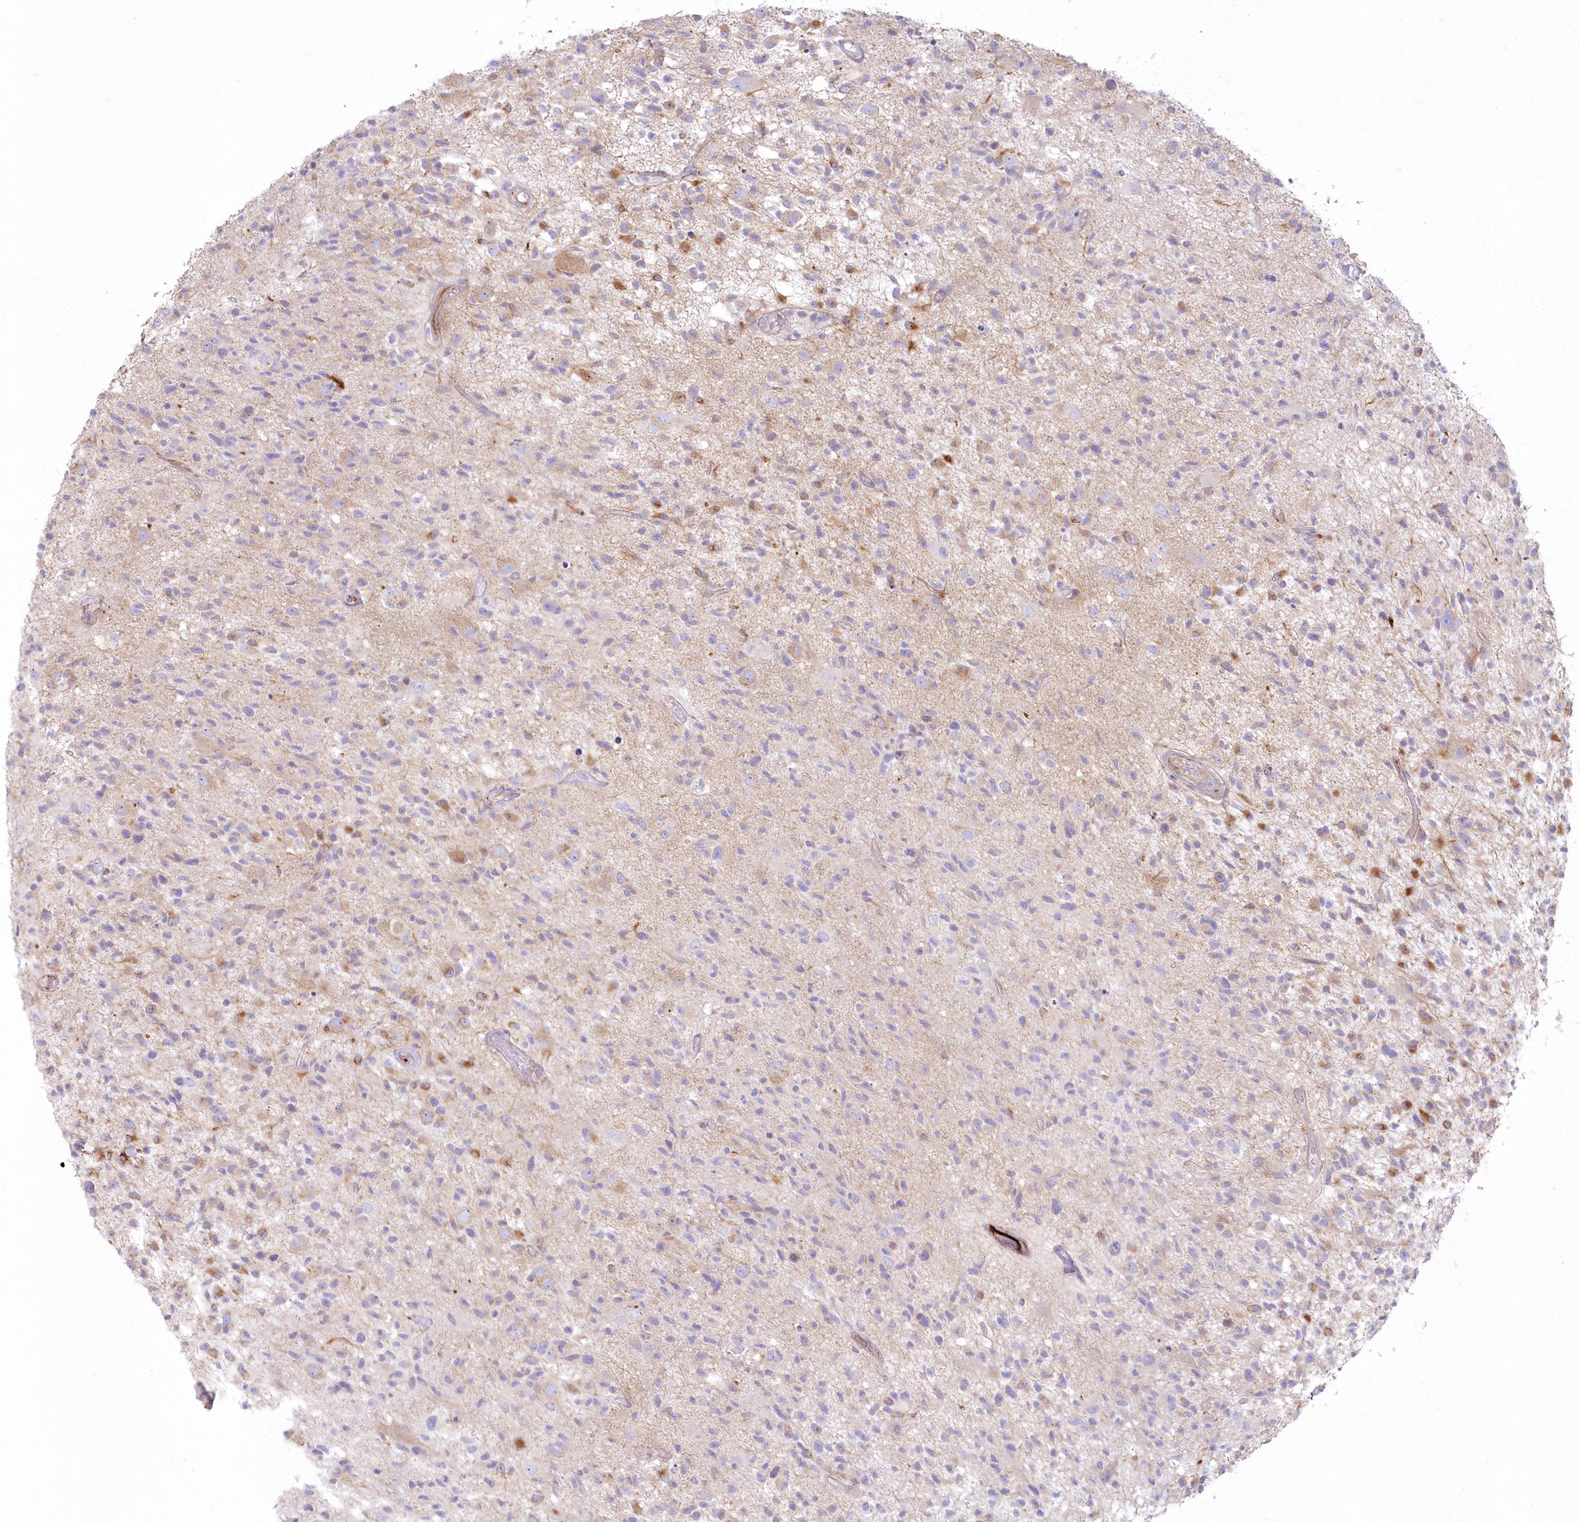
{"staining": {"intensity": "negative", "quantity": "none", "location": "none"}, "tissue": "glioma", "cell_type": "Tumor cells", "image_type": "cancer", "snomed": [{"axis": "morphology", "description": "Glioma, malignant, High grade"}, {"axis": "morphology", "description": "Glioblastoma, NOS"}, {"axis": "topography", "description": "Brain"}], "caption": "IHC micrograph of human glioblastoma stained for a protein (brown), which exhibits no staining in tumor cells.", "gene": "ZNF843", "patient": {"sex": "male", "age": 60}}